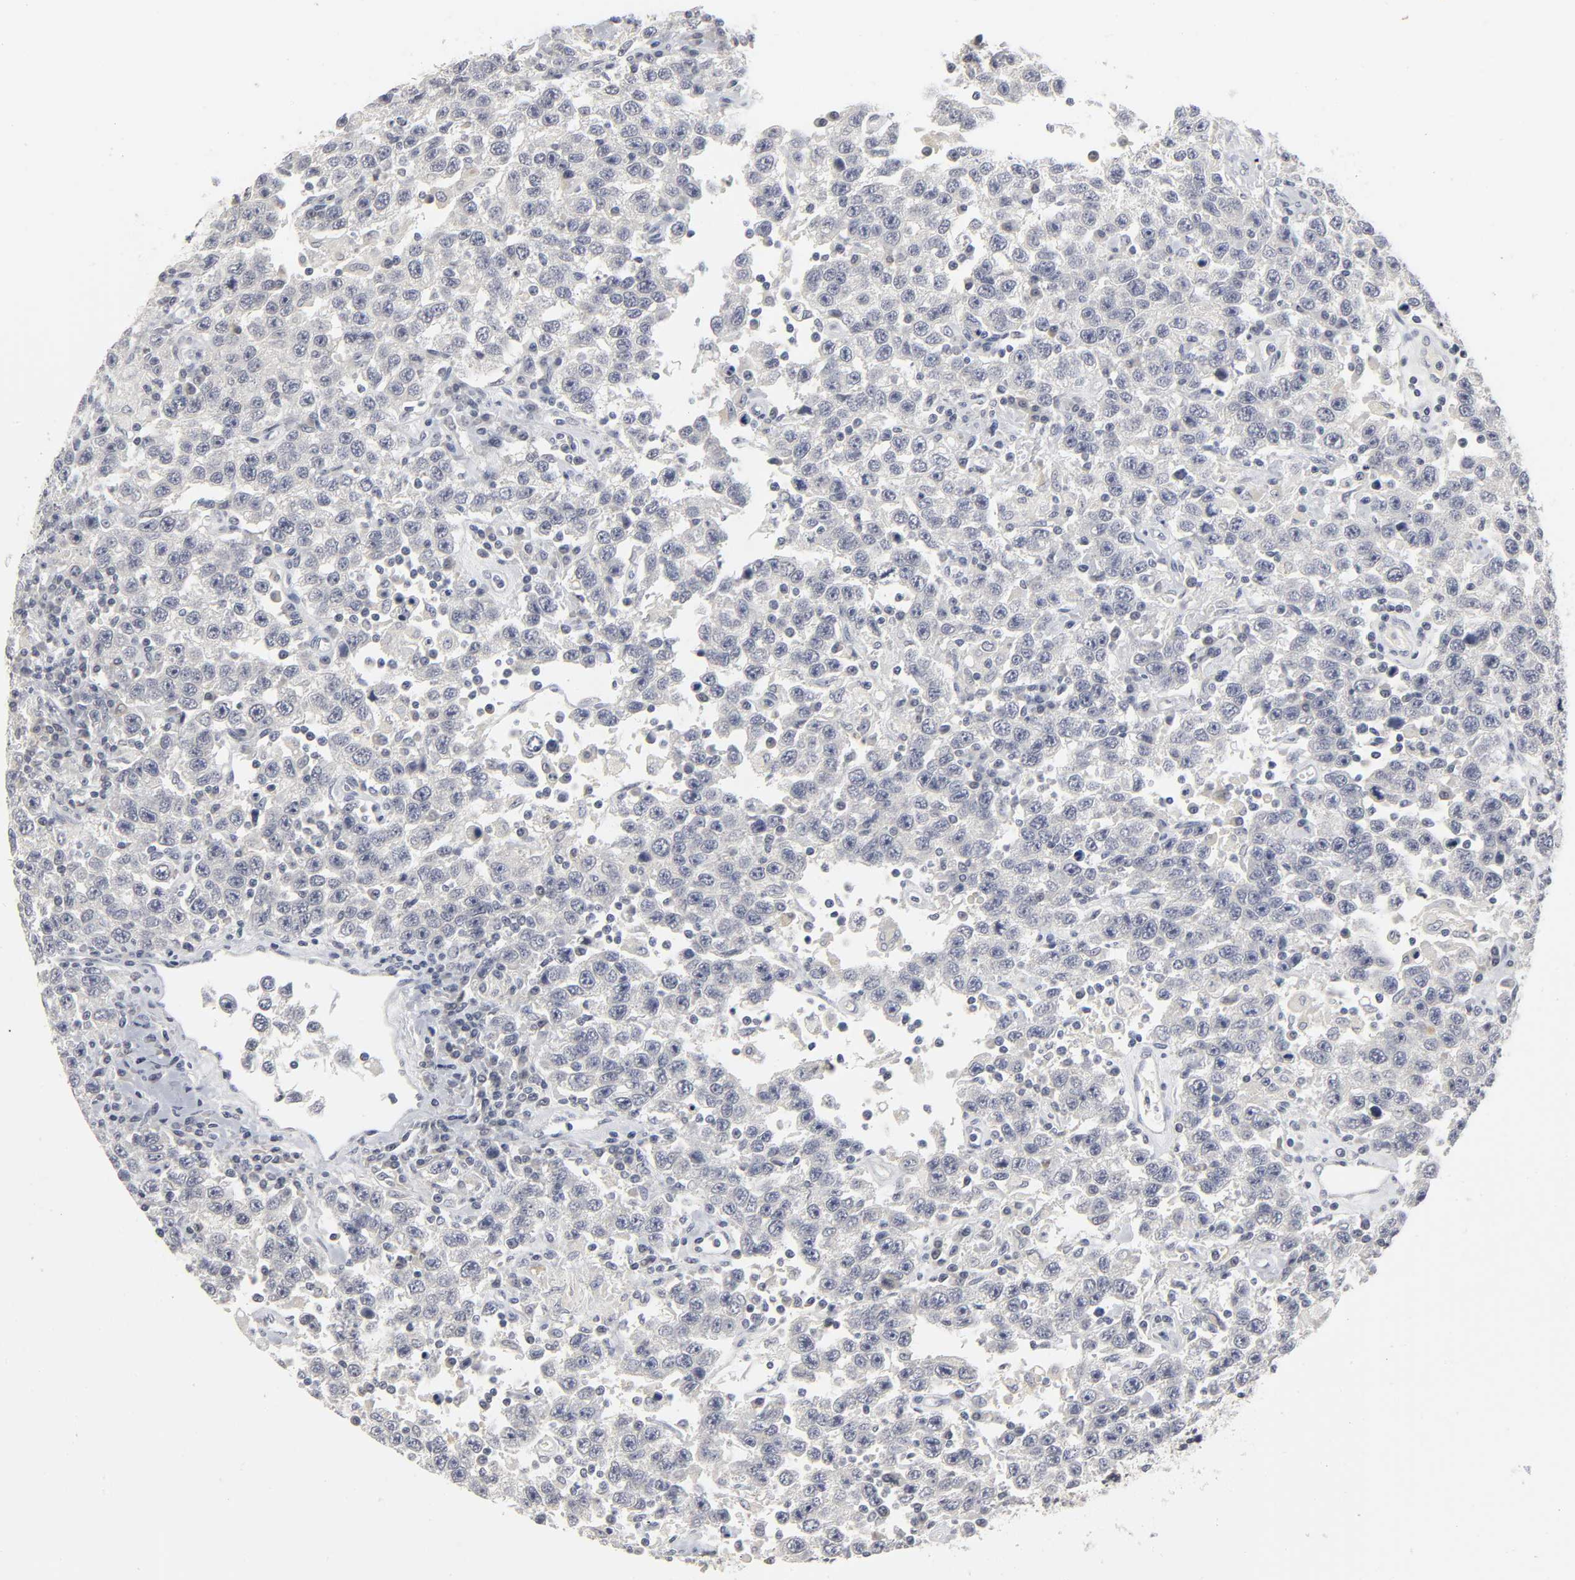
{"staining": {"intensity": "negative", "quantity": "none", "location": "none"}, "tissue": "testis cancer", "cell_type": "Tumor cells", "image_type": "cancer", "snomed": [{"axis": "morphology", "description": "Seminoma, NOS"}, {"axis": "topography", "description": "Testis"}], "caption": "Tumor cells are negative for brown protein staining in seminoma (testis).", "gene": "TCAP", "patient": {"sex": "male", "age": 41}}